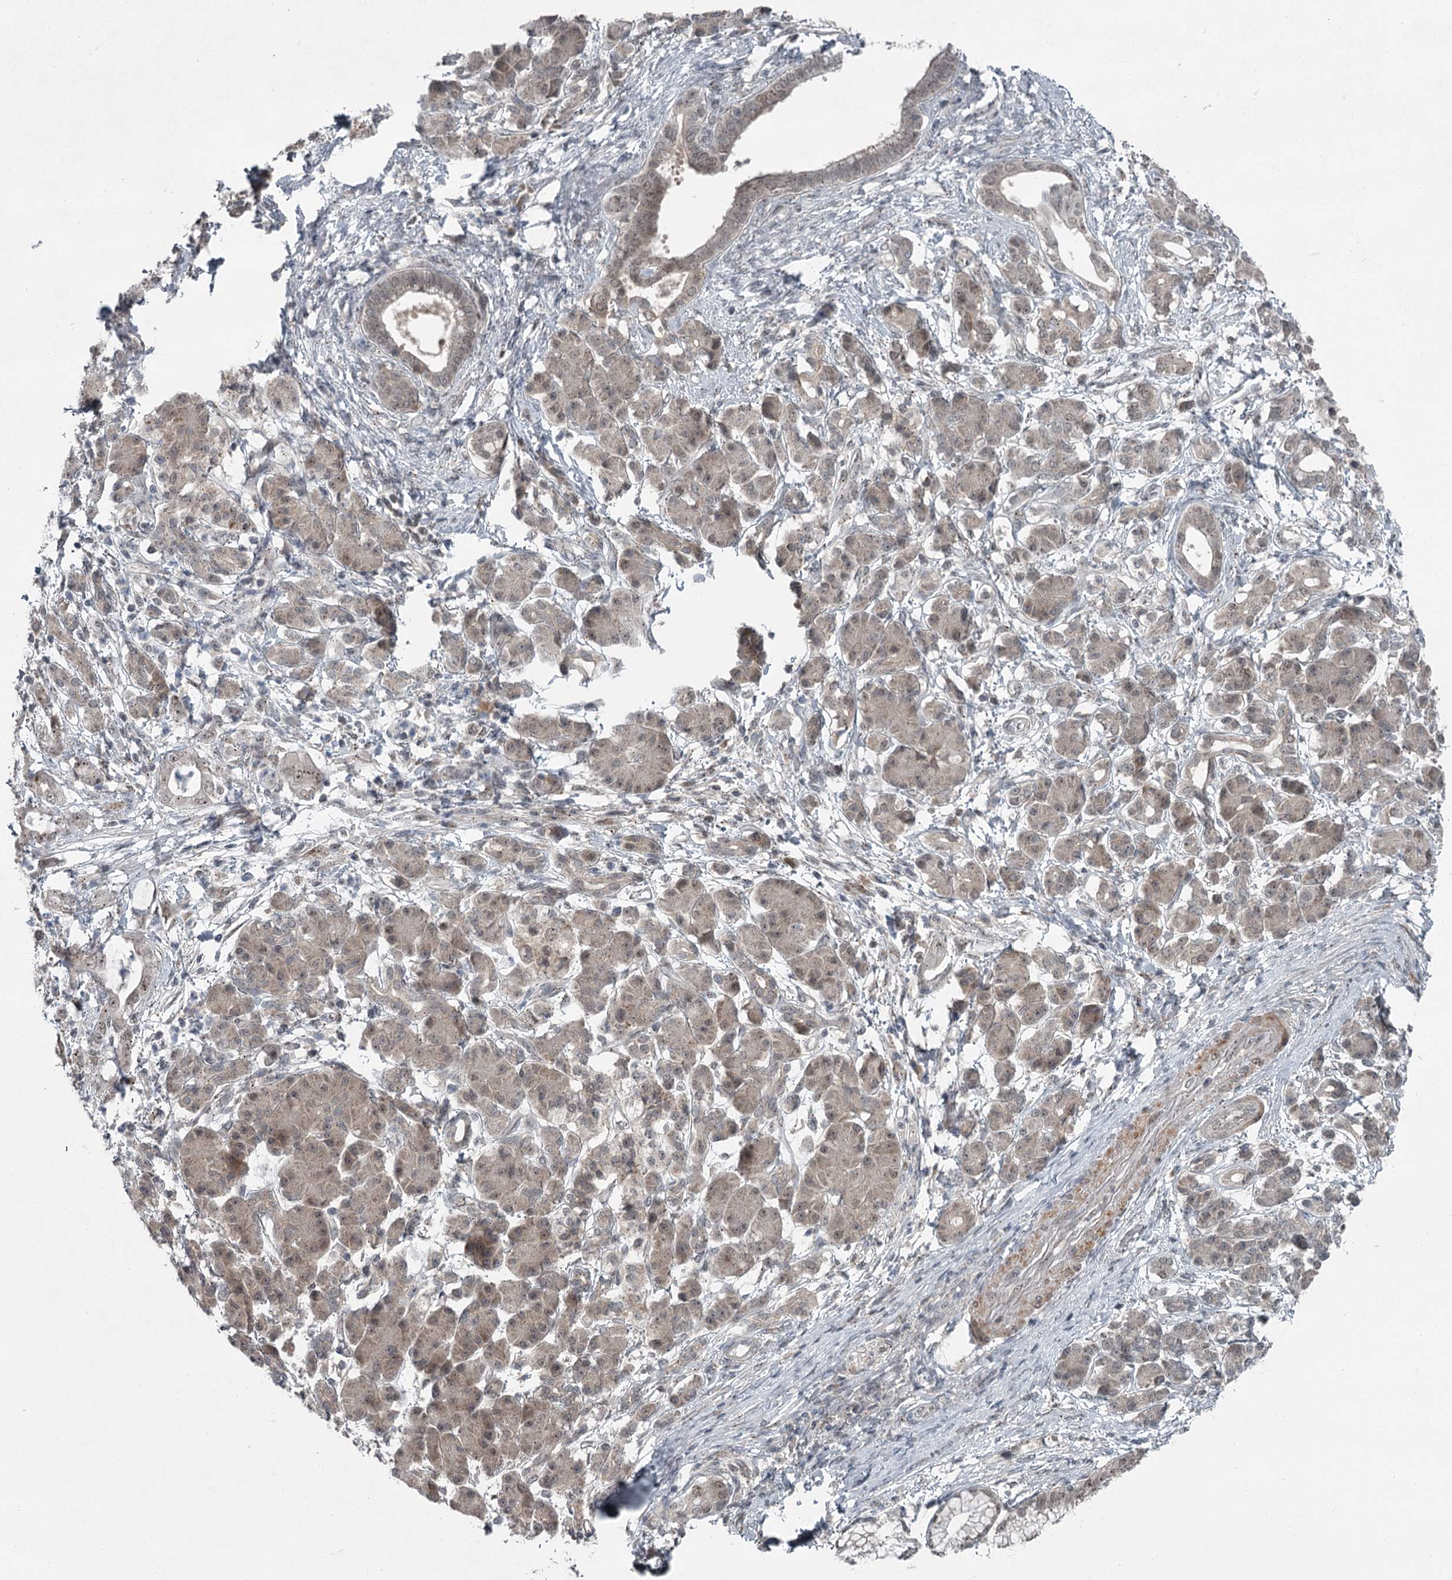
{"staining": {"intensity": "weak", "quantity": "25%-75%", "location": "nuclear"}, "tissue": "pancreatic cancer", "cell_type": "Tumor cells", "image_type": "cancer", "snomed": [{"axis": "morphology", "description": "Adenocarcinoma, NOS"}, {"axis": "topography", "description": "Pancreas"}], "caption": "Pancreatic cancer (adenocarcinoma) stained with a protein marker demonstrates weak staining in tumor cells.", "gene": "EXOSC1", "patient": {"sex": "female", "age": 55}}